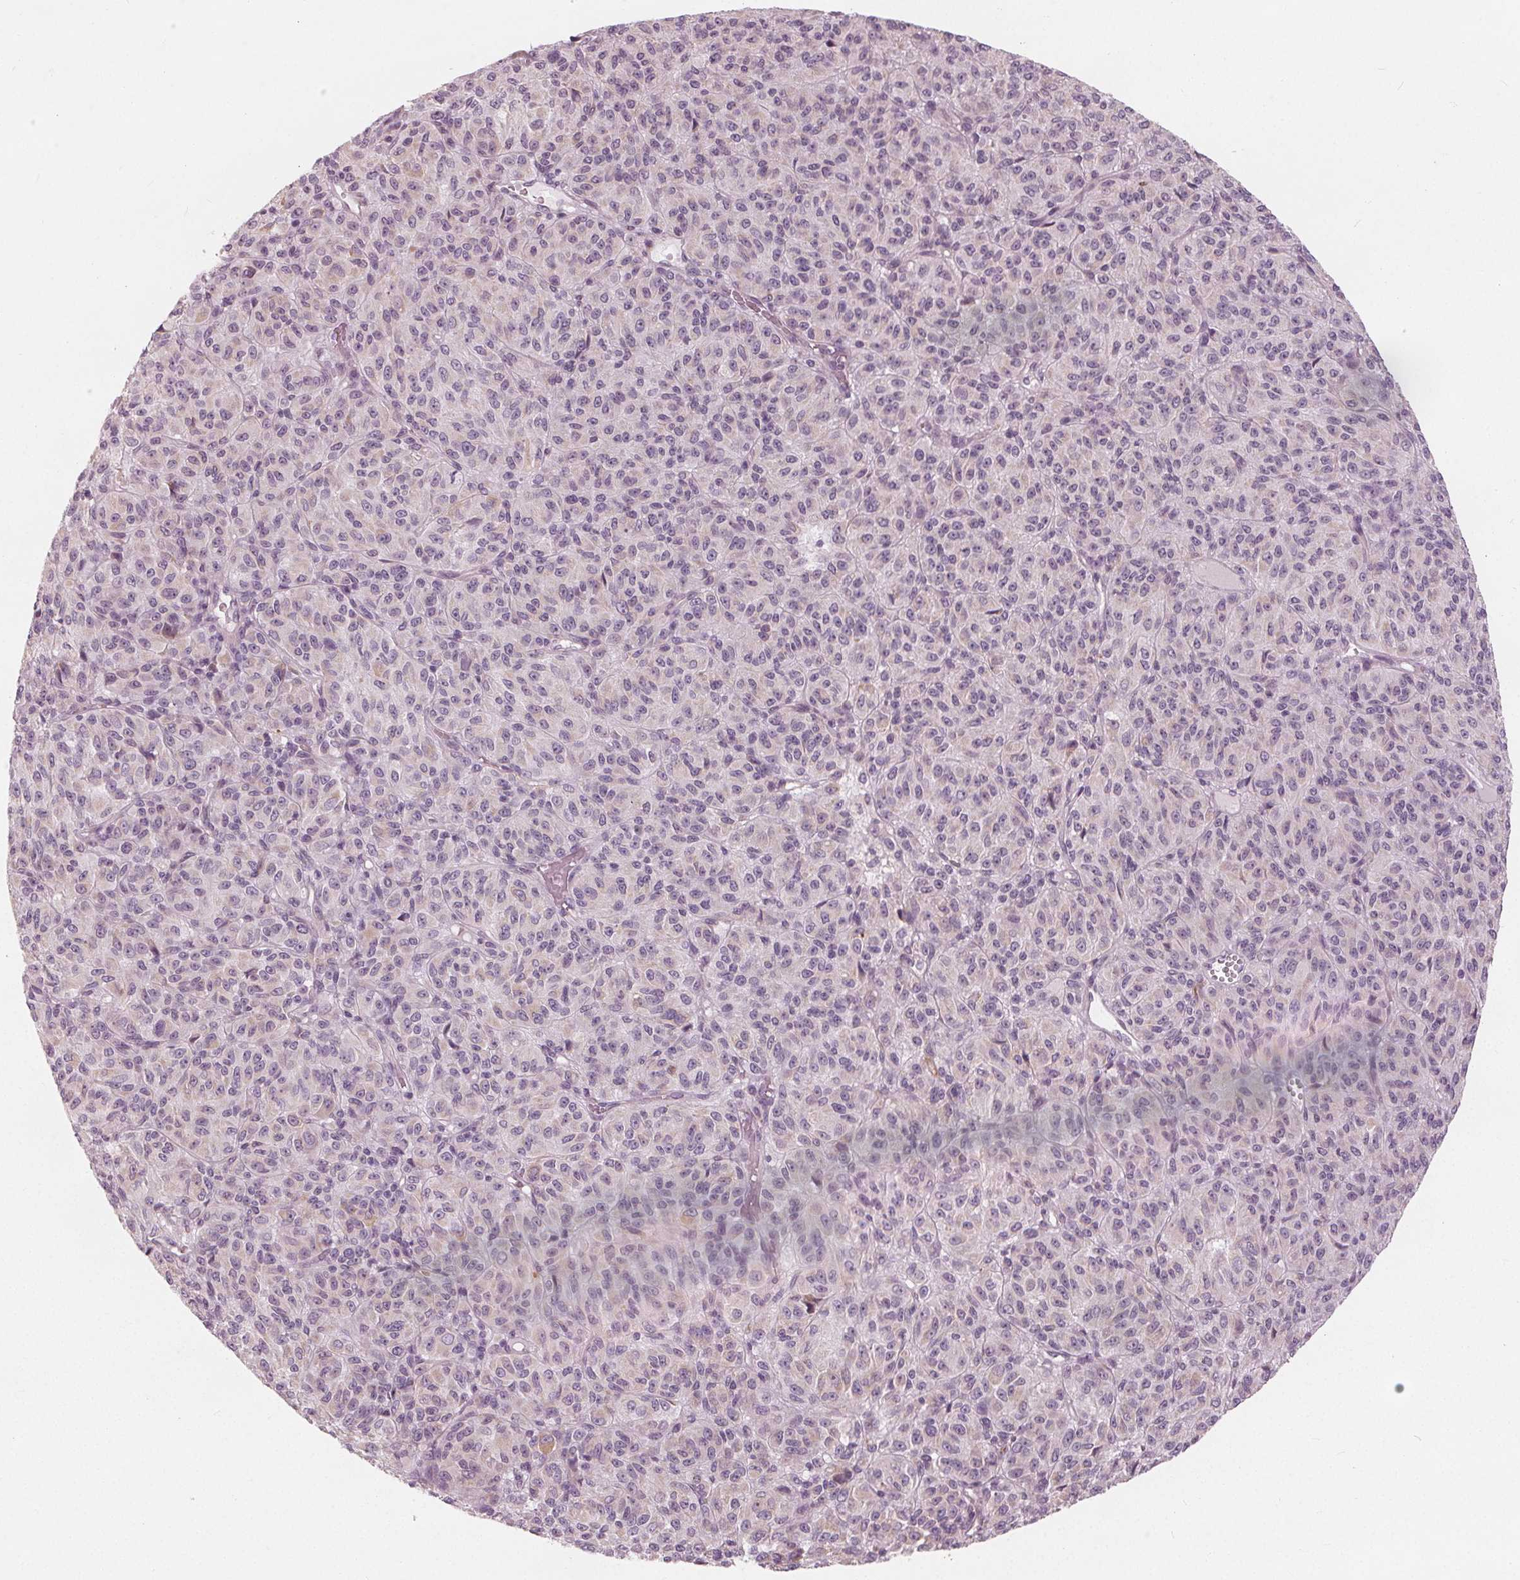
{"staining": {"intensity": "weak", "quantity": "<25%", "location": "cytoplasmic/membranous"}, "tissue": "melanoma", "cell_type": "Tumor cells", "image_type": "cancer", "snomed": [{"axis": "morphology", "description": "Malignant melanoma, Metastatic site"}, {"axis": "topography", "description": "Brain"}], "caption": "A high-resolution histopathology image shows immunohistochemistry (IHC) staining of malignant melanoma (metastatic site), which displays no significant expression in tumor cells. (DAB (3,3'-diaminobenzidine) immunohistochemistry (IHC) visualized using brightfield microscopy, high magnification).", "gene": "BRSK1", "patient": {"sex": "female", "age": 56}}